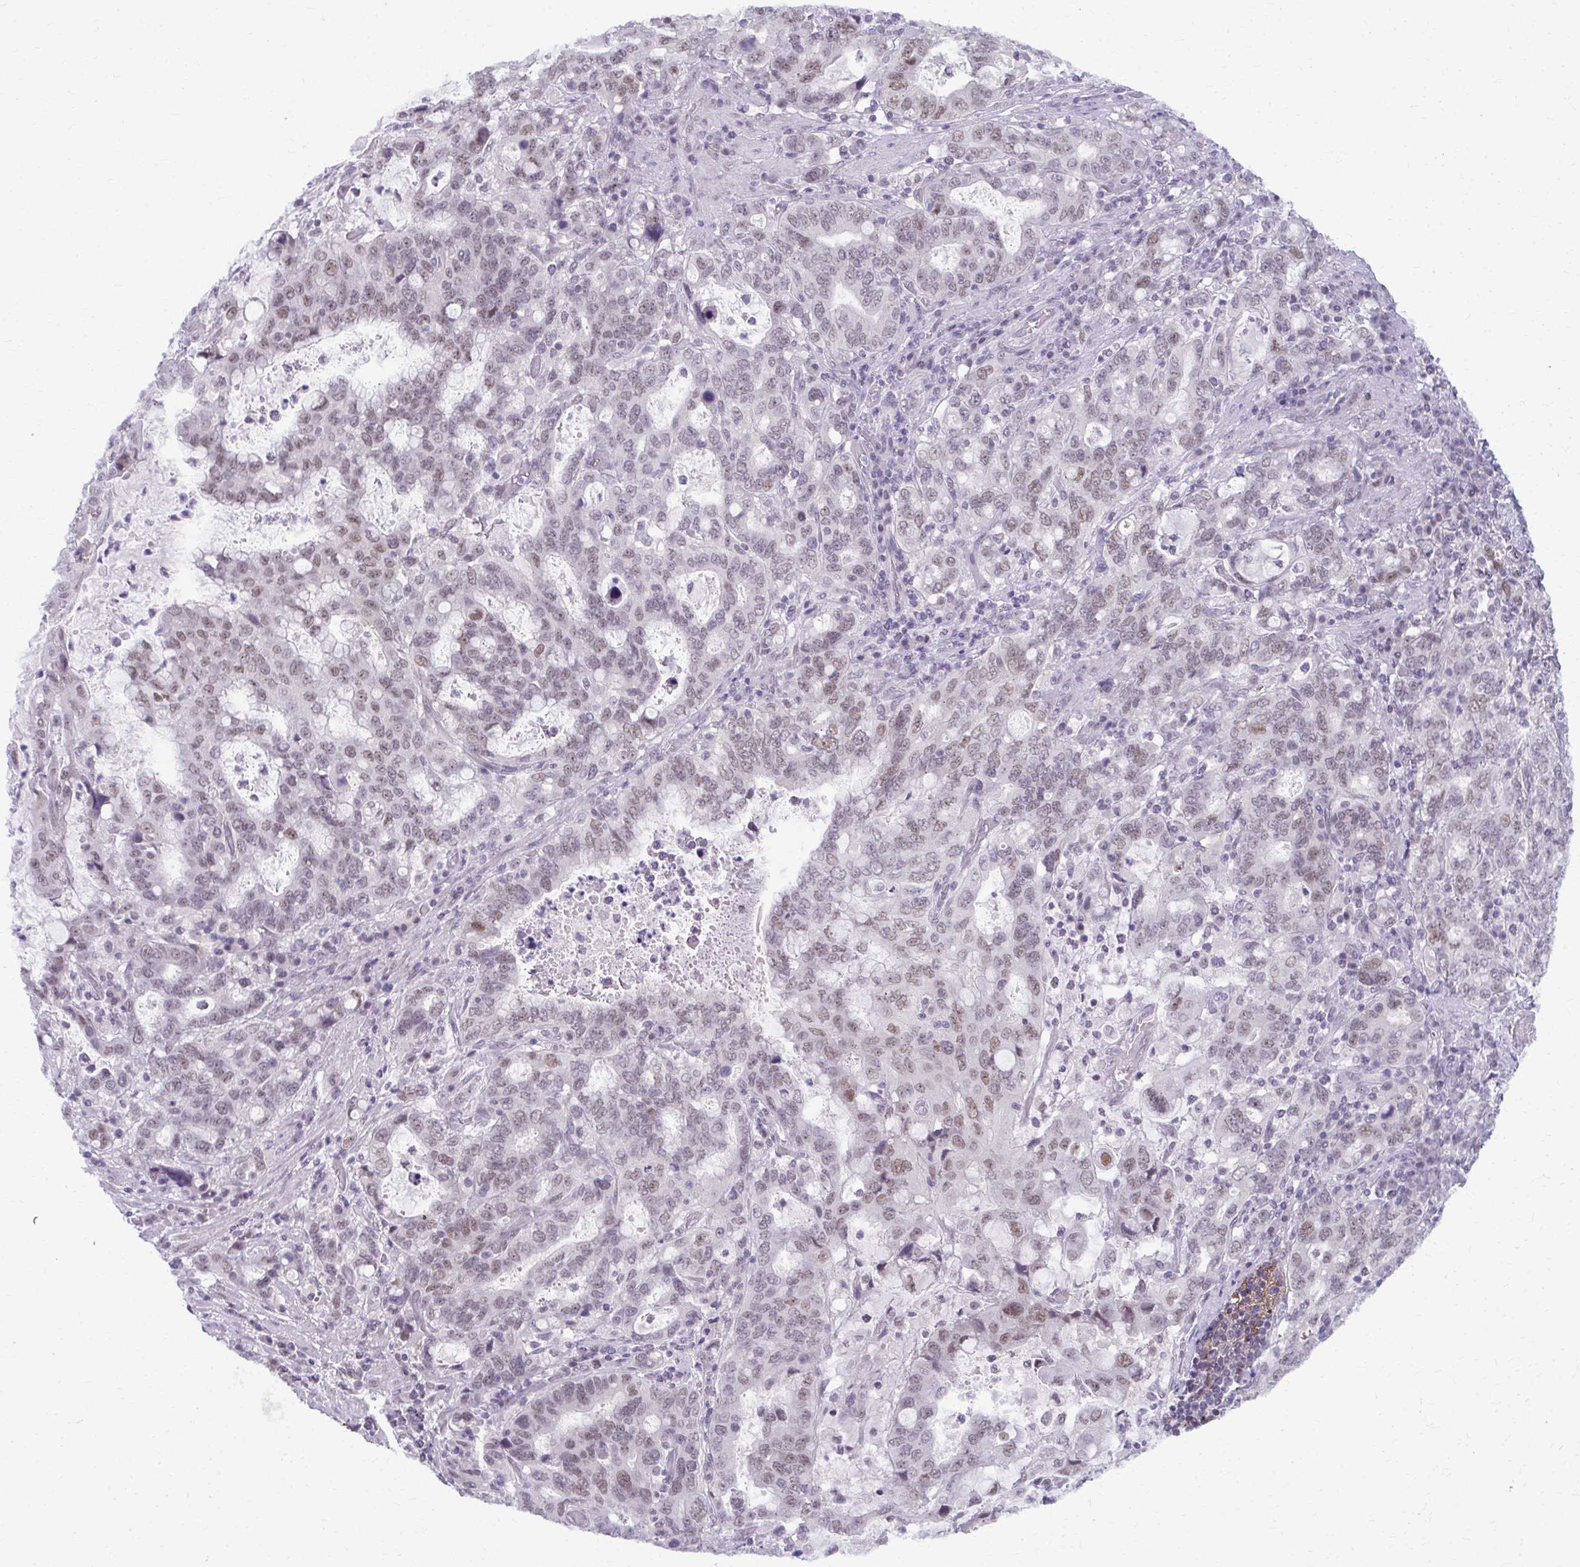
{"staining": {"intensity": "weak", "quantity": "25%-75%", "location": "nuclear"}, "tissue": "stomach cancer", "cell_type": "Tumor cells", "image_type": "cancer", "snomed": [{"axis": "morphology", "description": "Adenocarcinoma, NOS"}, {"axis": "topography", "description": "Stomach, upper"}, {"axis": "topography", "description": "Stomach"}], "caption": "Weak nuclear protein positivity is present in about 25%-75% of tumor cells in stomach adenocarcinoma.", "gene": "MAF1", "patient": {"sex": "male", "age": 62}}